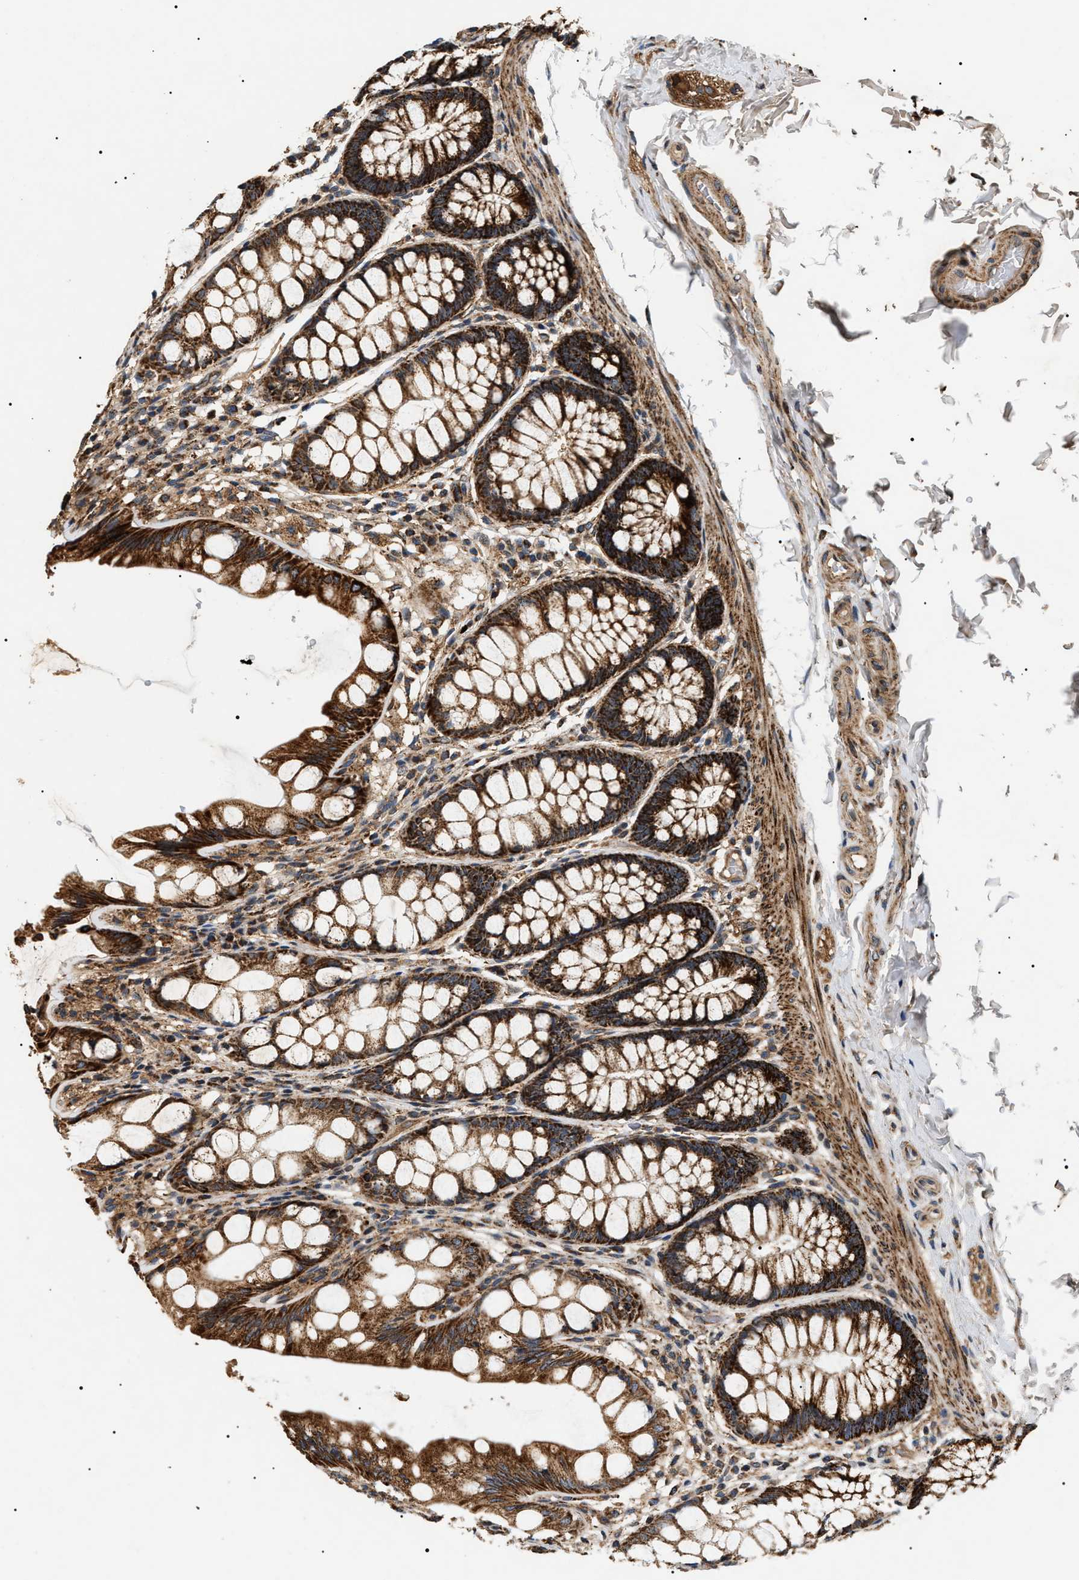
{"staining": {"intensity": "moderate", "quantity": "25%-75%", "location": "cytoplasmic/membranous"}, "tissue": "colon", "cell_type": "Endothelial cells", "image_type": "normal", "snomed": [{"axis": "morphology", "description": "Normal tissue, NOS"}, {"axis": "topography", "description": "Colon"}], "caption": "This histopathology image displays normal colon stained with IHC to label a protein in brown. The cytoplasmic/membranous of endothelial cells show moderate positivity for the protein. Nuclei are counter-stained blue.", "gene": "ZBTB26", "patient": {"sex": "male", "age": 47}}